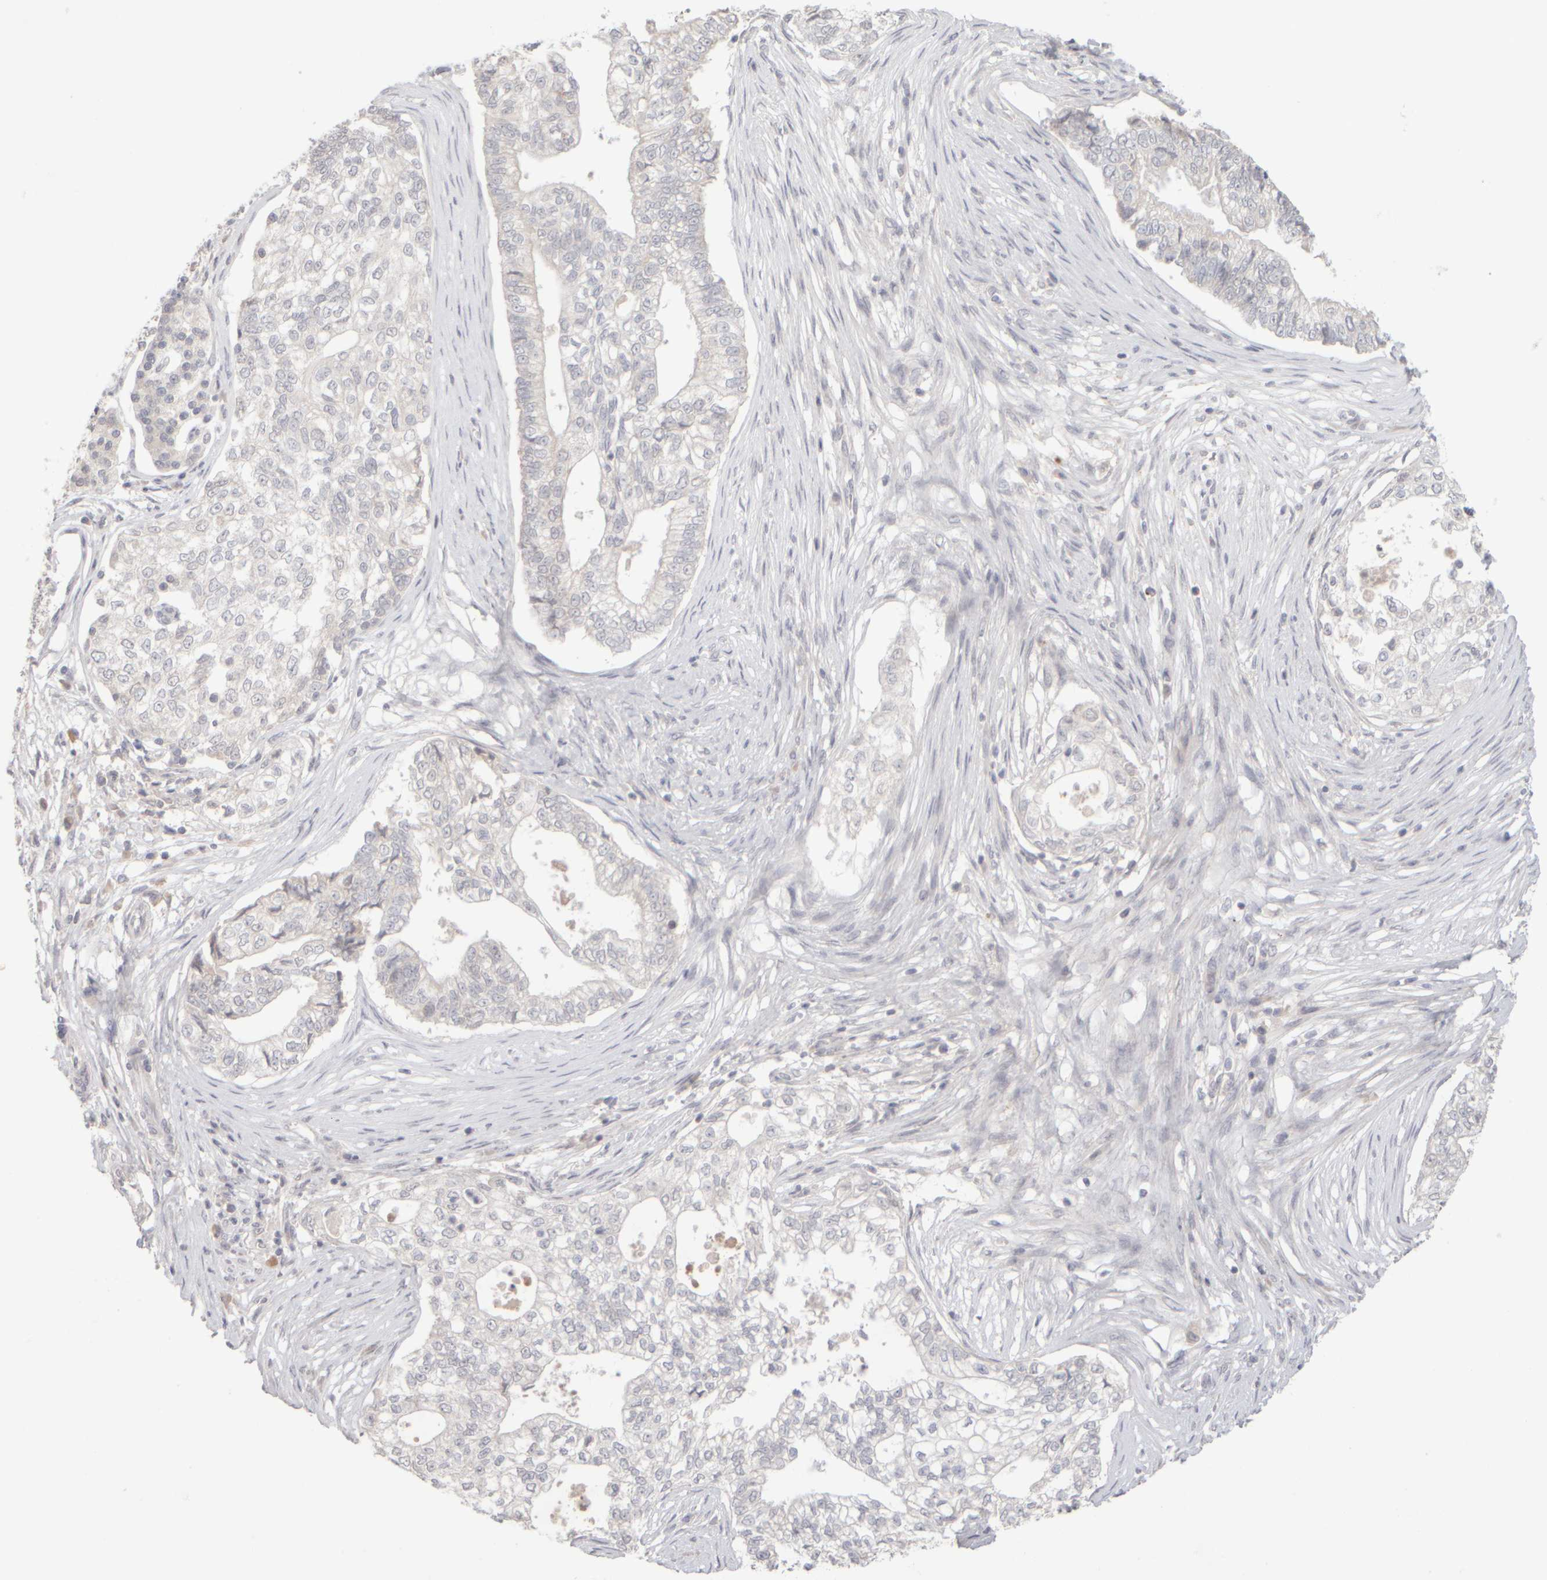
{"staining": {"intensity": "negative", "quantity": "none", "location": "none"}, "tissue": "pancreatic cancer", "cell_type": "Tumor cells", "image_type": "cancer", "snomed": [{"axis": "morphology", "description": "Adenocarcinoma, NOS"}, {"axis": "topography", "description": "Pancreas"}], "caption": "This is an immunohistochemistry (IHC) image of human pancreatic cancer. There is no positivity in tumor cells.", "gene": "ZNF112", "patient": {"sex": "male", "age": 72}}